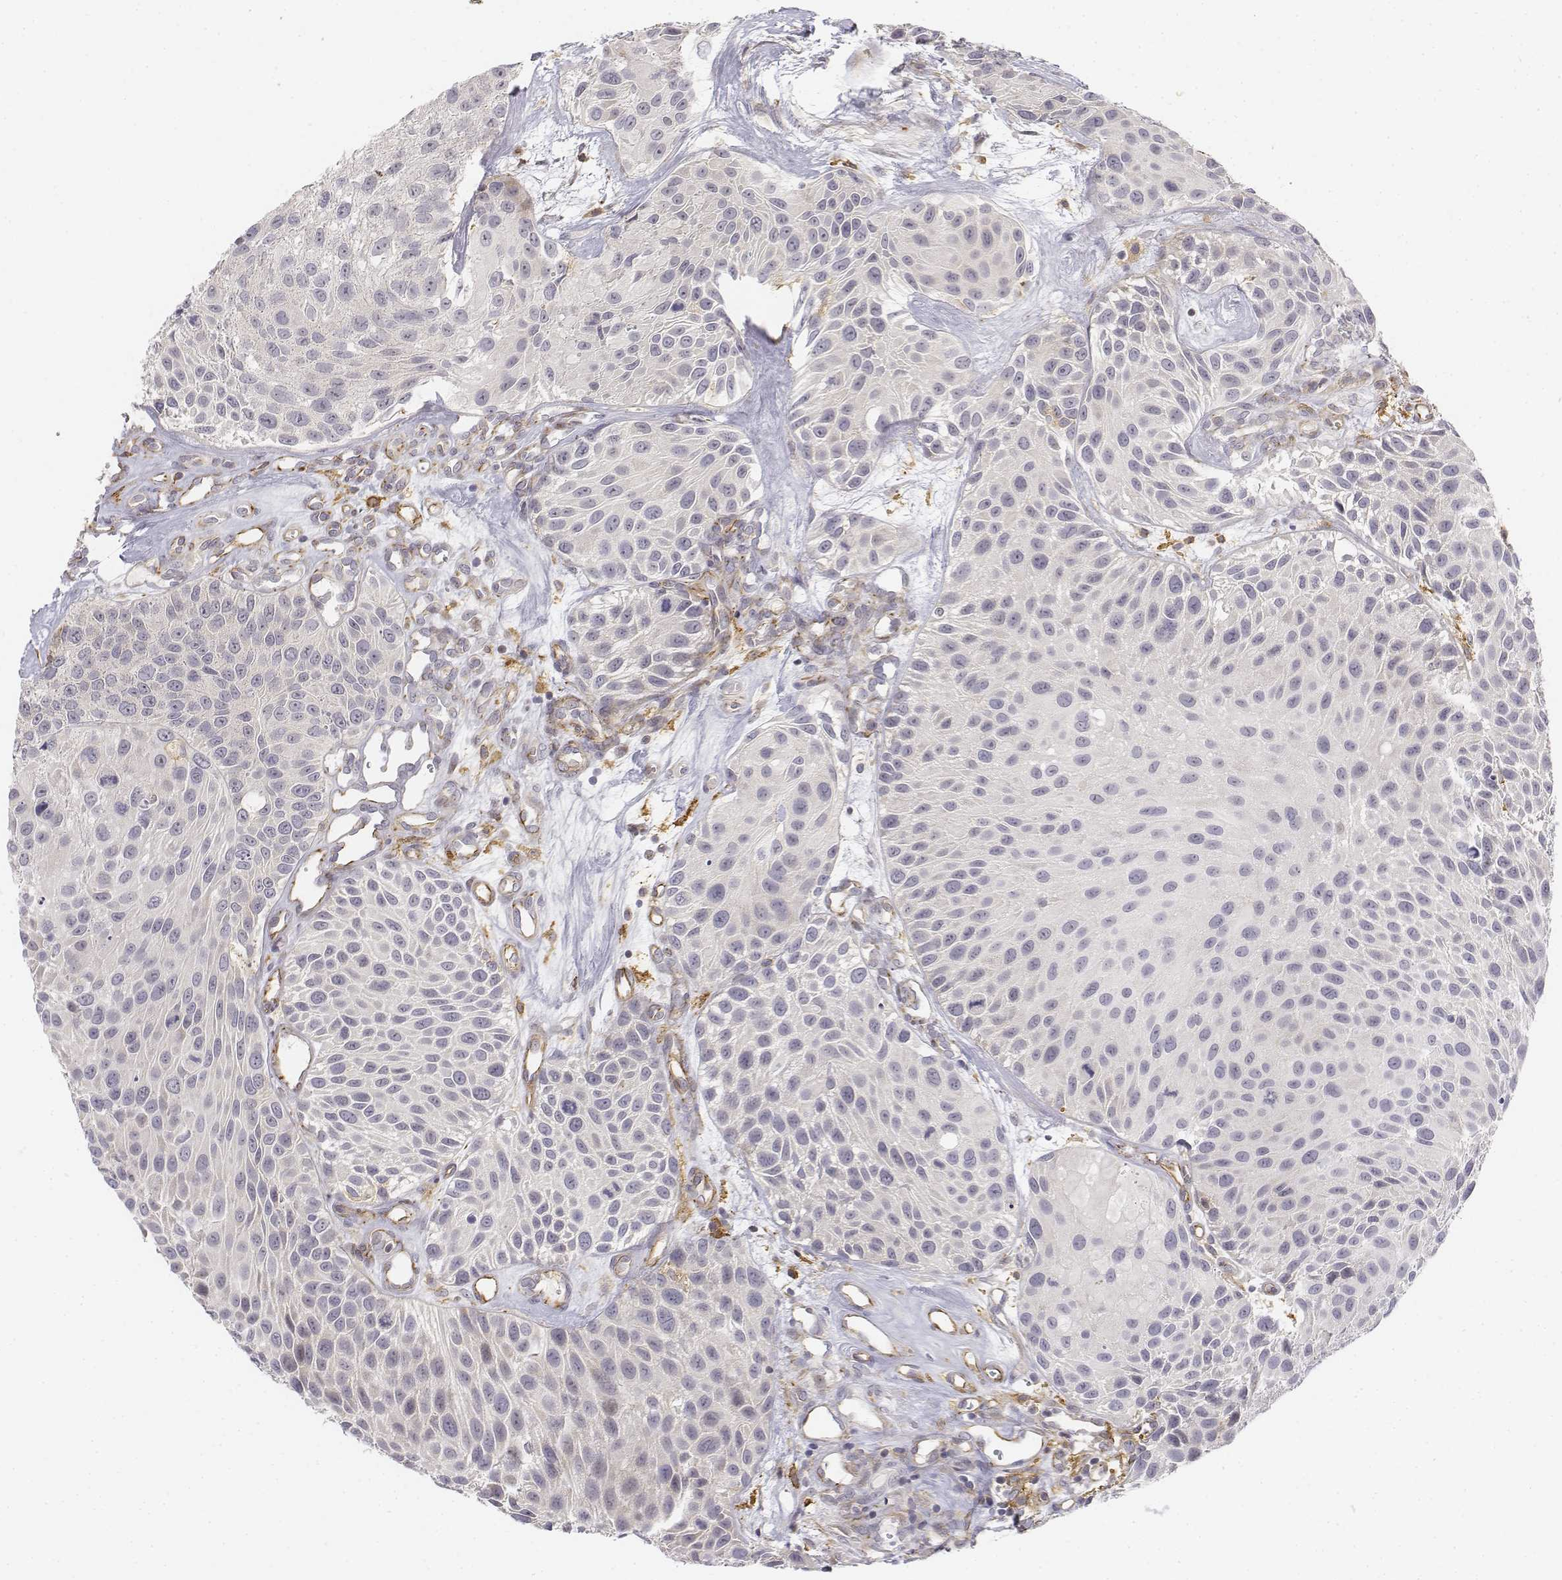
{"staining": {"intensity": "negative", "quantity": "none", "location": "none"}, "tissue": "urothelial cancer", "cell_type": "Tumor cells", "image_type": "cancer", "snomed": [{"axis": "morphology", "description": "Urothelial carcinoma, Low grade"}, {"axis": "topography", "description": "Urinary bladder"}], "caption": "A micrograph of low-grade urothelial carcinoma stained for a protein demonstrates no brown staining in tumor cells.", "gene": "CD14", "patient": {"sex": "female", "age": 87}}